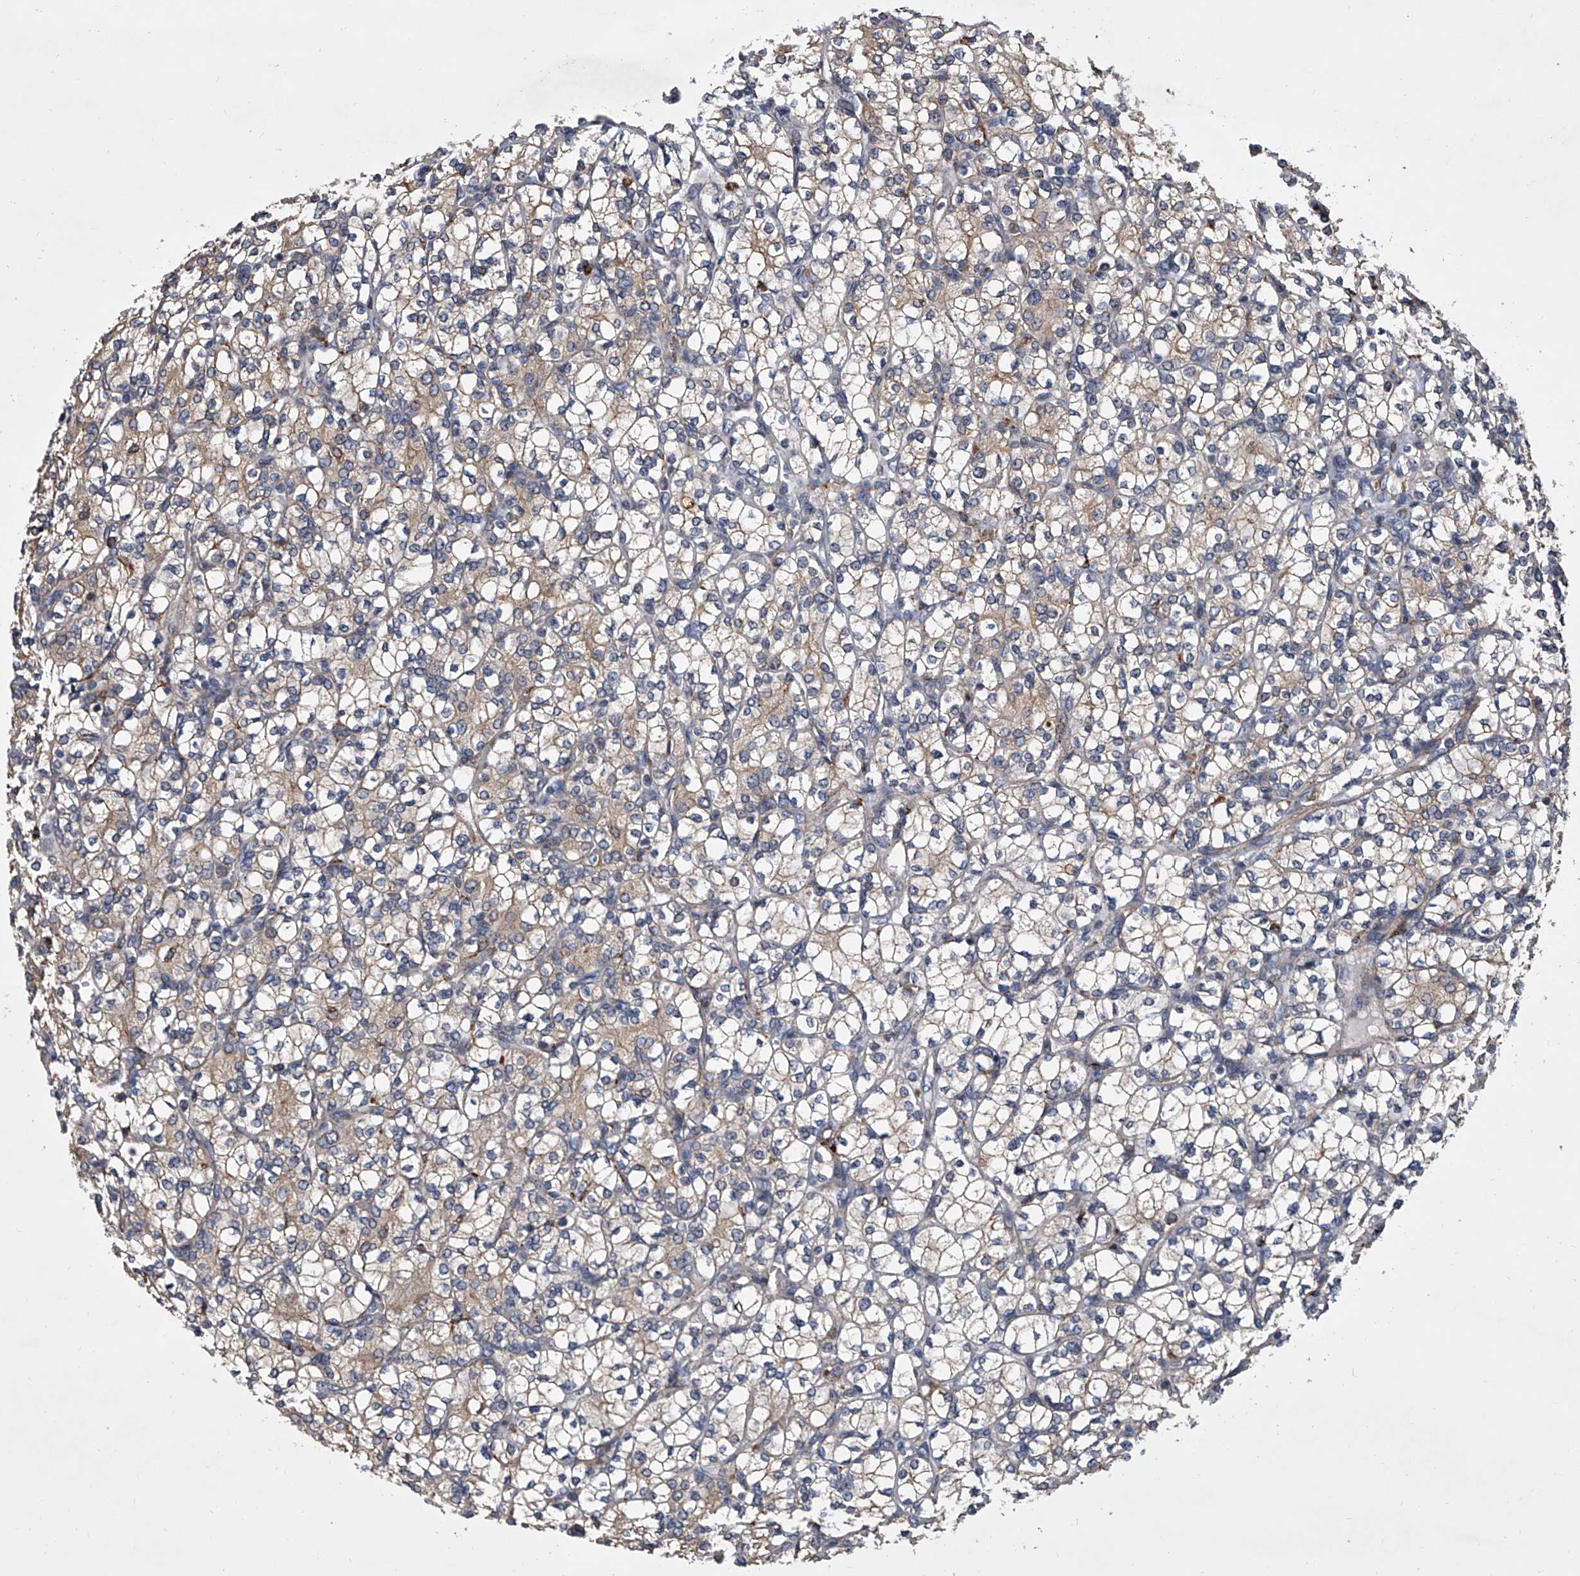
{"staining": {"intensity": "weak", "quantity": "25%-75%", "location": "cytoplasmic/membranous"}, "tissue": "renal cancer", "cell_type": "Tumor cells", "image_type": "cancer", "snomed": [{"axis": "morphology", "description": "Adenocarcinoma, NOS"}, {"axis": "topography", "description": "Kidney"}], "caption": "Weak cytoplasmic/membranous expression is seen in approximately 25%-75% of tumor cells in renal cancer.", "gene": "TRIM8", "patient": {"sex": "male", "age": 77}}